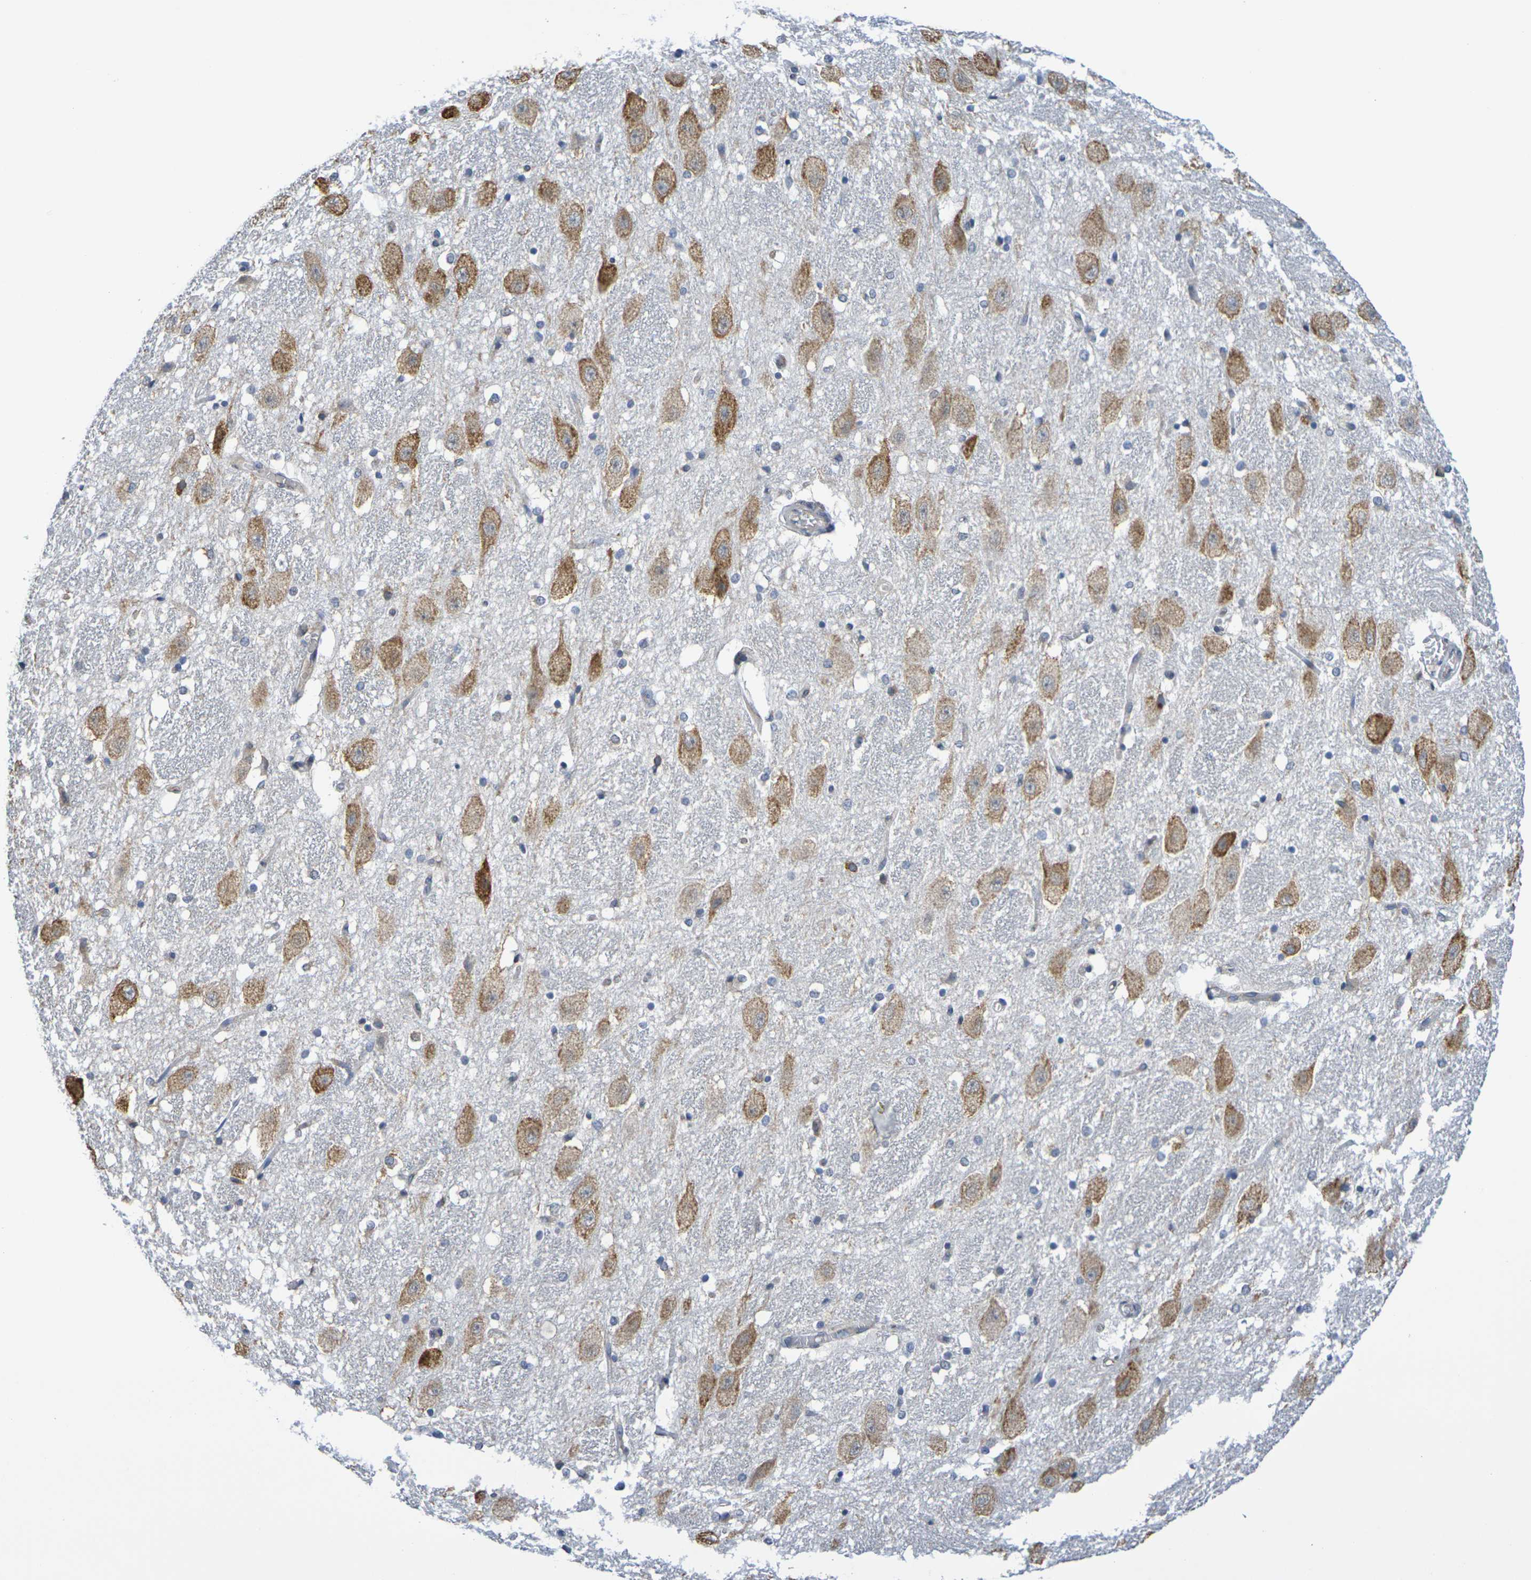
{"staining": {"intensity": "negative", "quantity": "none", "location": "none"}, "tissue": "hippocampus", "cell_type": "Glial cells", "image_type": "normal", "snomed": [{"axis": "morphology", "description": "Normal tissue, NOS"}, {"axis": "topography", "description": "Hippocampus"}], "caption": "IHC image of benign human hippocampus stained for a protein (brown), which demonstrates no expression in glial cells.", "gene": "CHRNB1", "patient": {"sex": "female", "age": 19}}